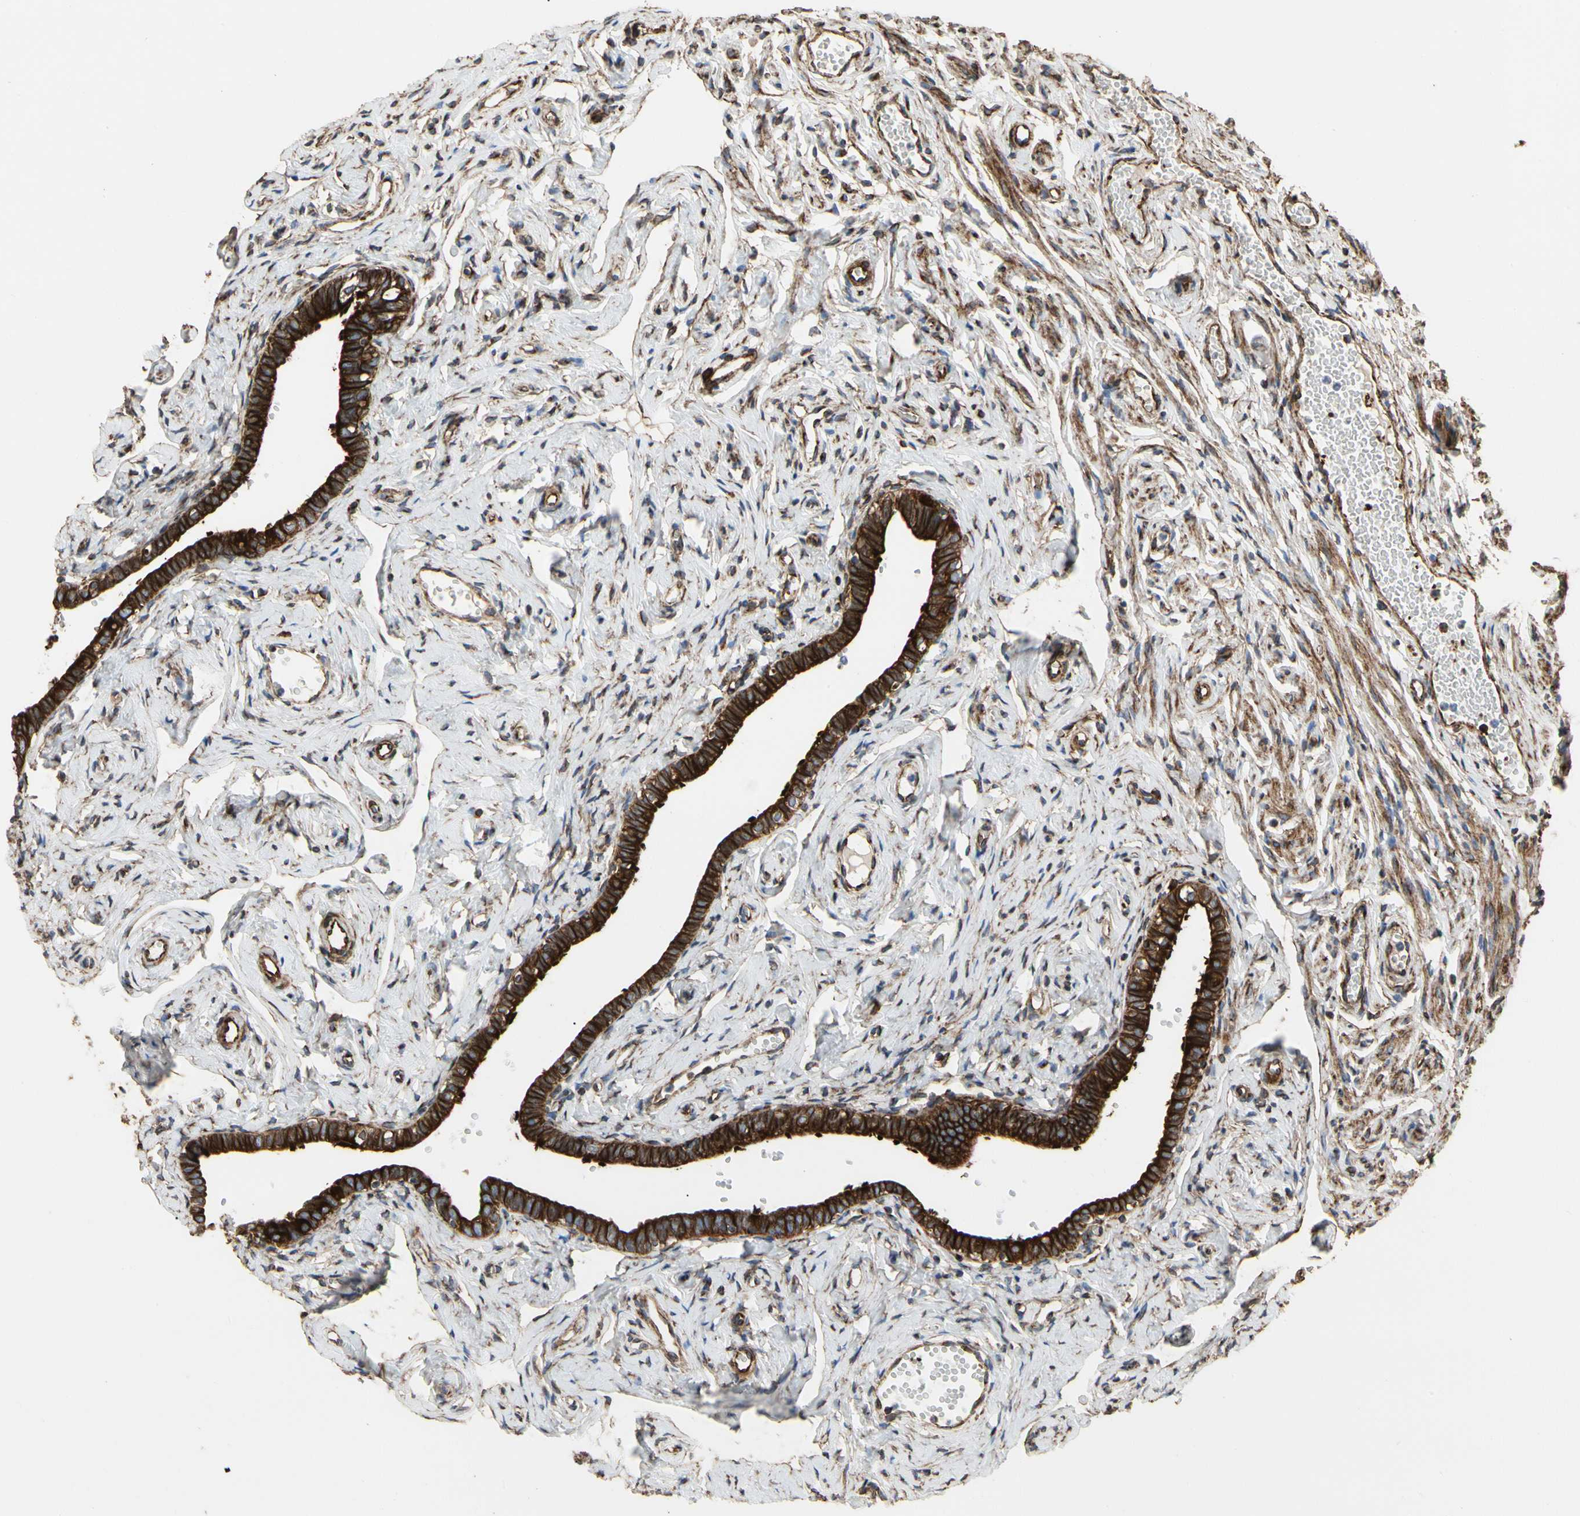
{"staining": {"intensity": "strong", "quantity": ">75%", "location": "cytoplasmic/membranous"}, "tissue": "fallopian tube", "cell_type": "Glandular cells", "image_type": "normal", "snomed": [{"axis": "morphology", "description": "Normal tissue, NOS"}, {"axis": "topography", "description": "Fallopian tube"}], "caption": "The histopathology image exhibits a brown stain indicating the presence of a protein in the cytoplasmic/membranous of glandular cells in fallopian tube.", "gene": "TUBA1A", "patient": {"sex": "female", "age": 71}}